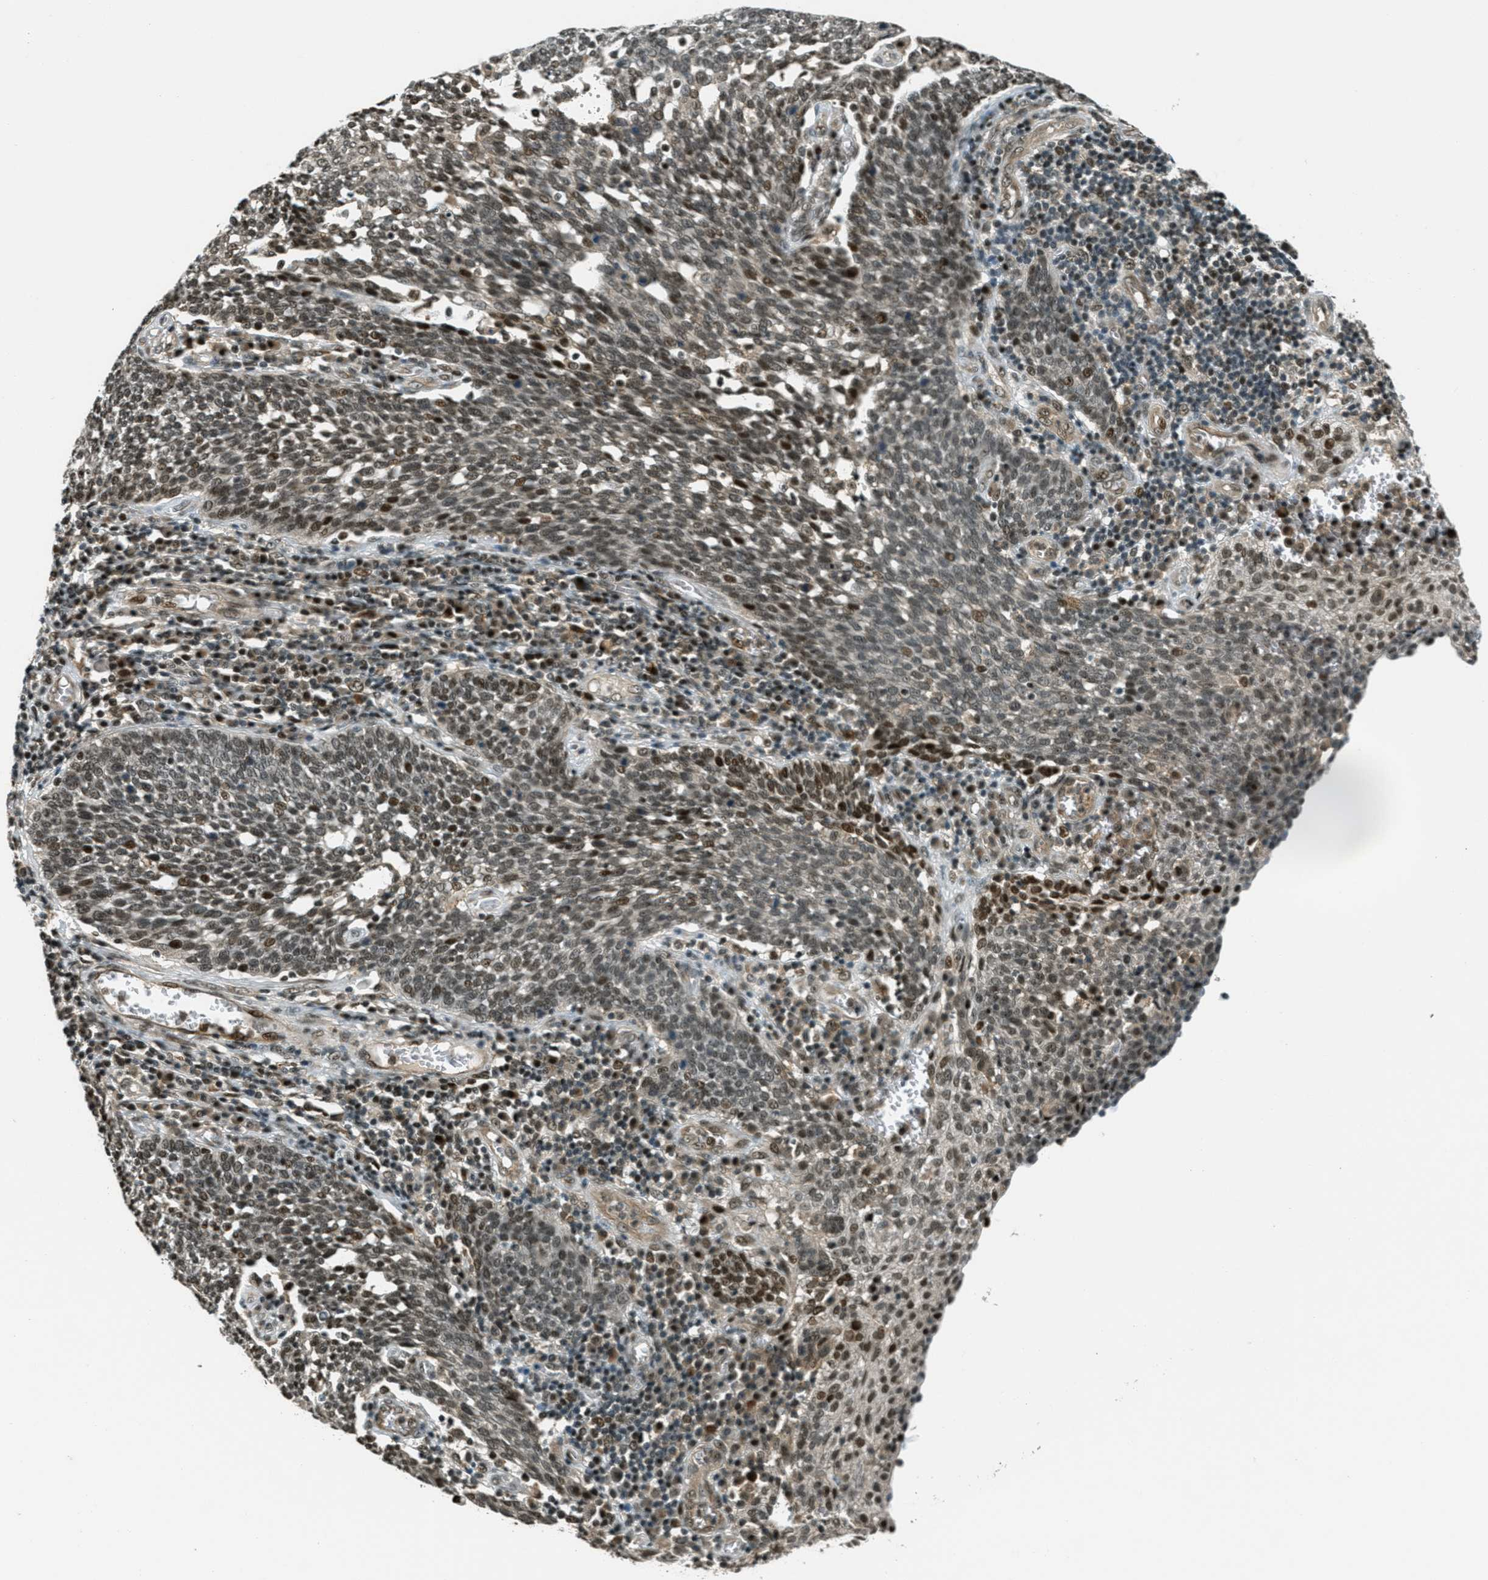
{"staining": {"intensity": "moderate", "quantity": ">75%", "location": "nuclear"}, "tissue": "cervical cancer", "cell_type": "Tumor cells", "image_type": "cancer", "snomed": [{"axis": "morphology", "description": "Squamous cell carcinoma, NOS"}, {"axis": "topography", "description": "Cervix"}], "caption": "A brown stain labels moderate nuclear expression of a protein in human squamous cell carcinoma (cervical) tumor cells. The staining is performed using DAB (3,3'-diaminobenzidine) brown chromogen to label protein expression. The nuclei are counter-stained blue using hematoxylin.", "gene": "FOXM1", "patient": {"sex": "female", "age": 34}}